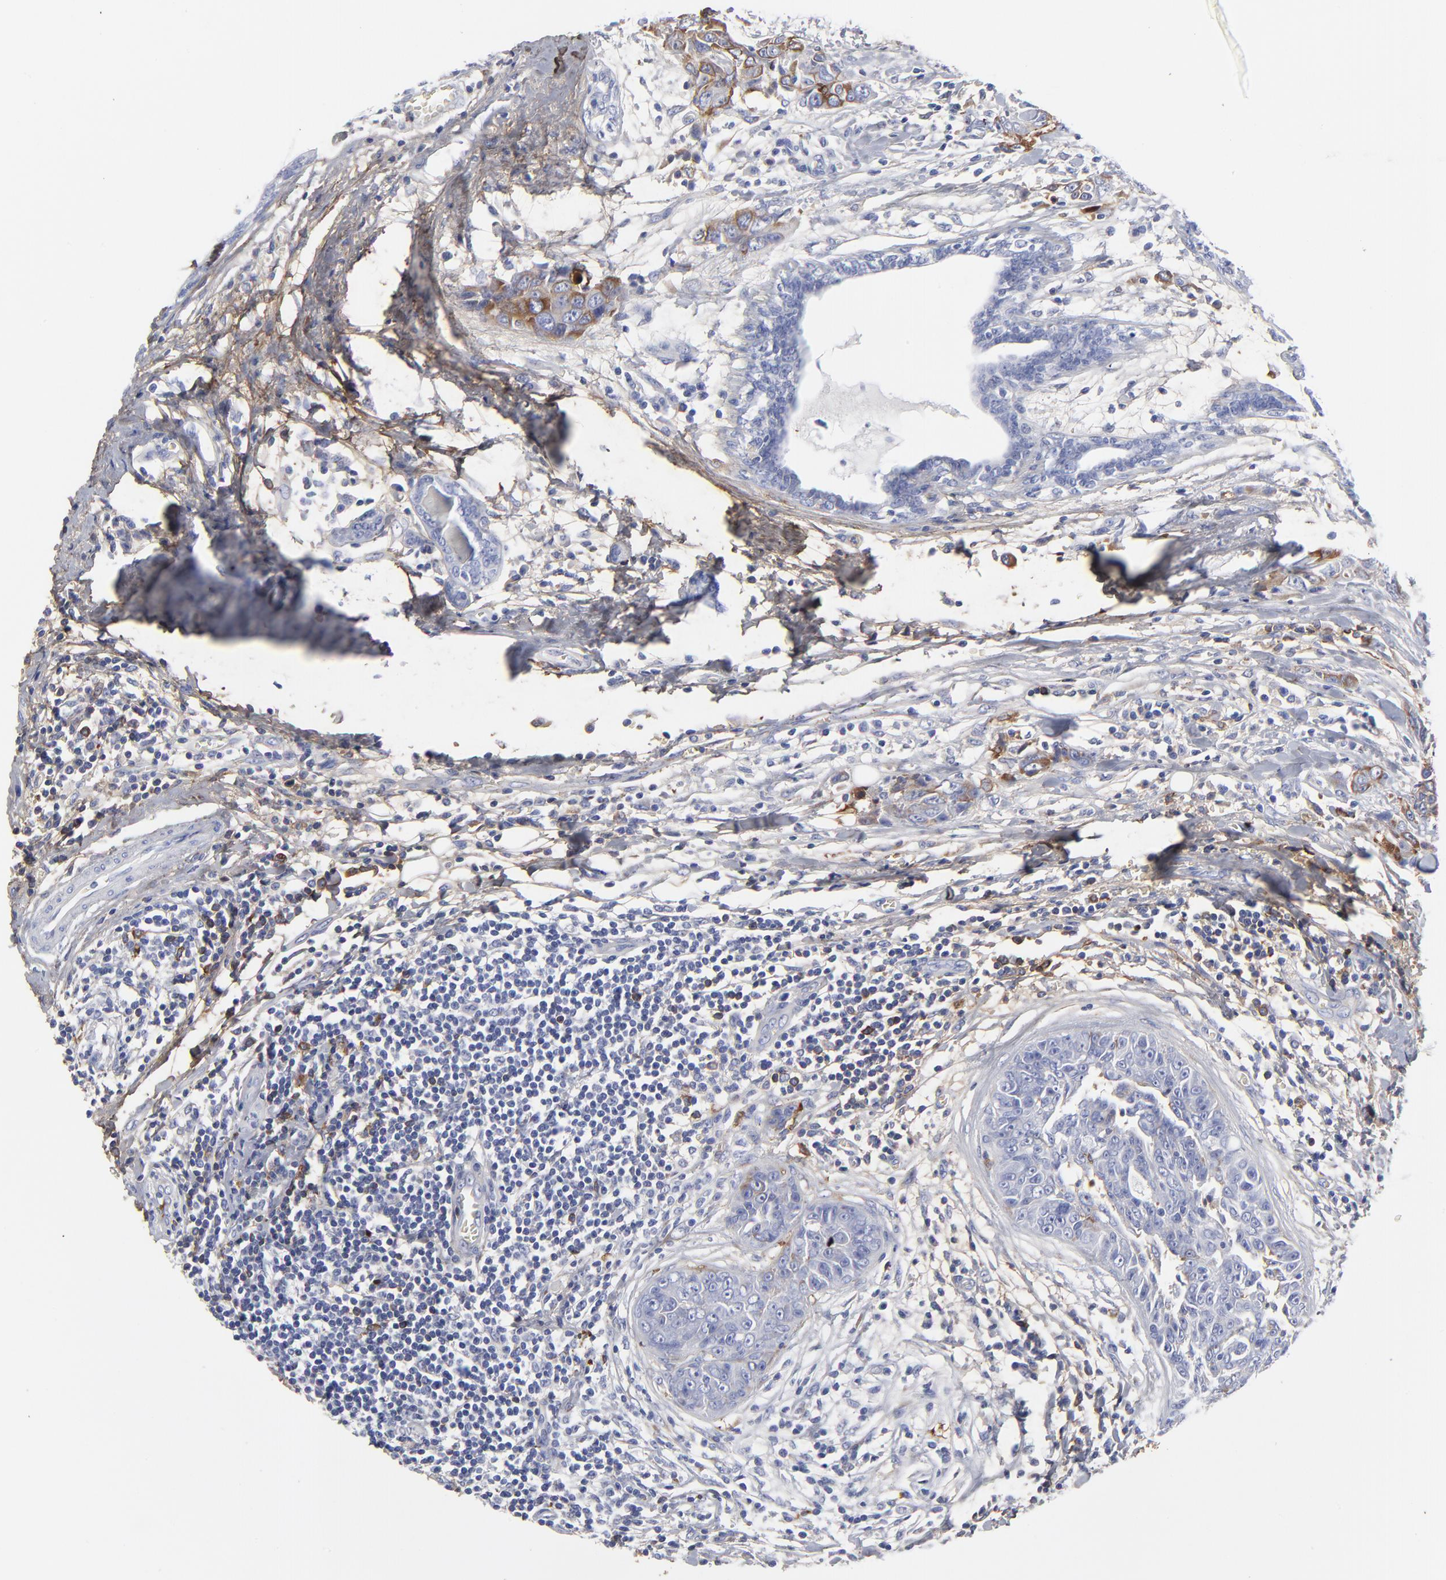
{"staining": {"intensity": "negative", "quantity": "none", "location": "none"}, "tissue": "breast cancer", "cell_type": "Tumor cells", "image_type": "cancer", "snomed": [{"axis": "morphology", "description": "Duct carcinoma"}, {"axis": "topography", "description": "Breast"}], "caption": "This is an immunohistochemistry image of infiltrating ductal carcinoma (breast). There is no positivity in tumor cells.", "gene": "DCN", "patient": {"sex": "female", "age": 50}}